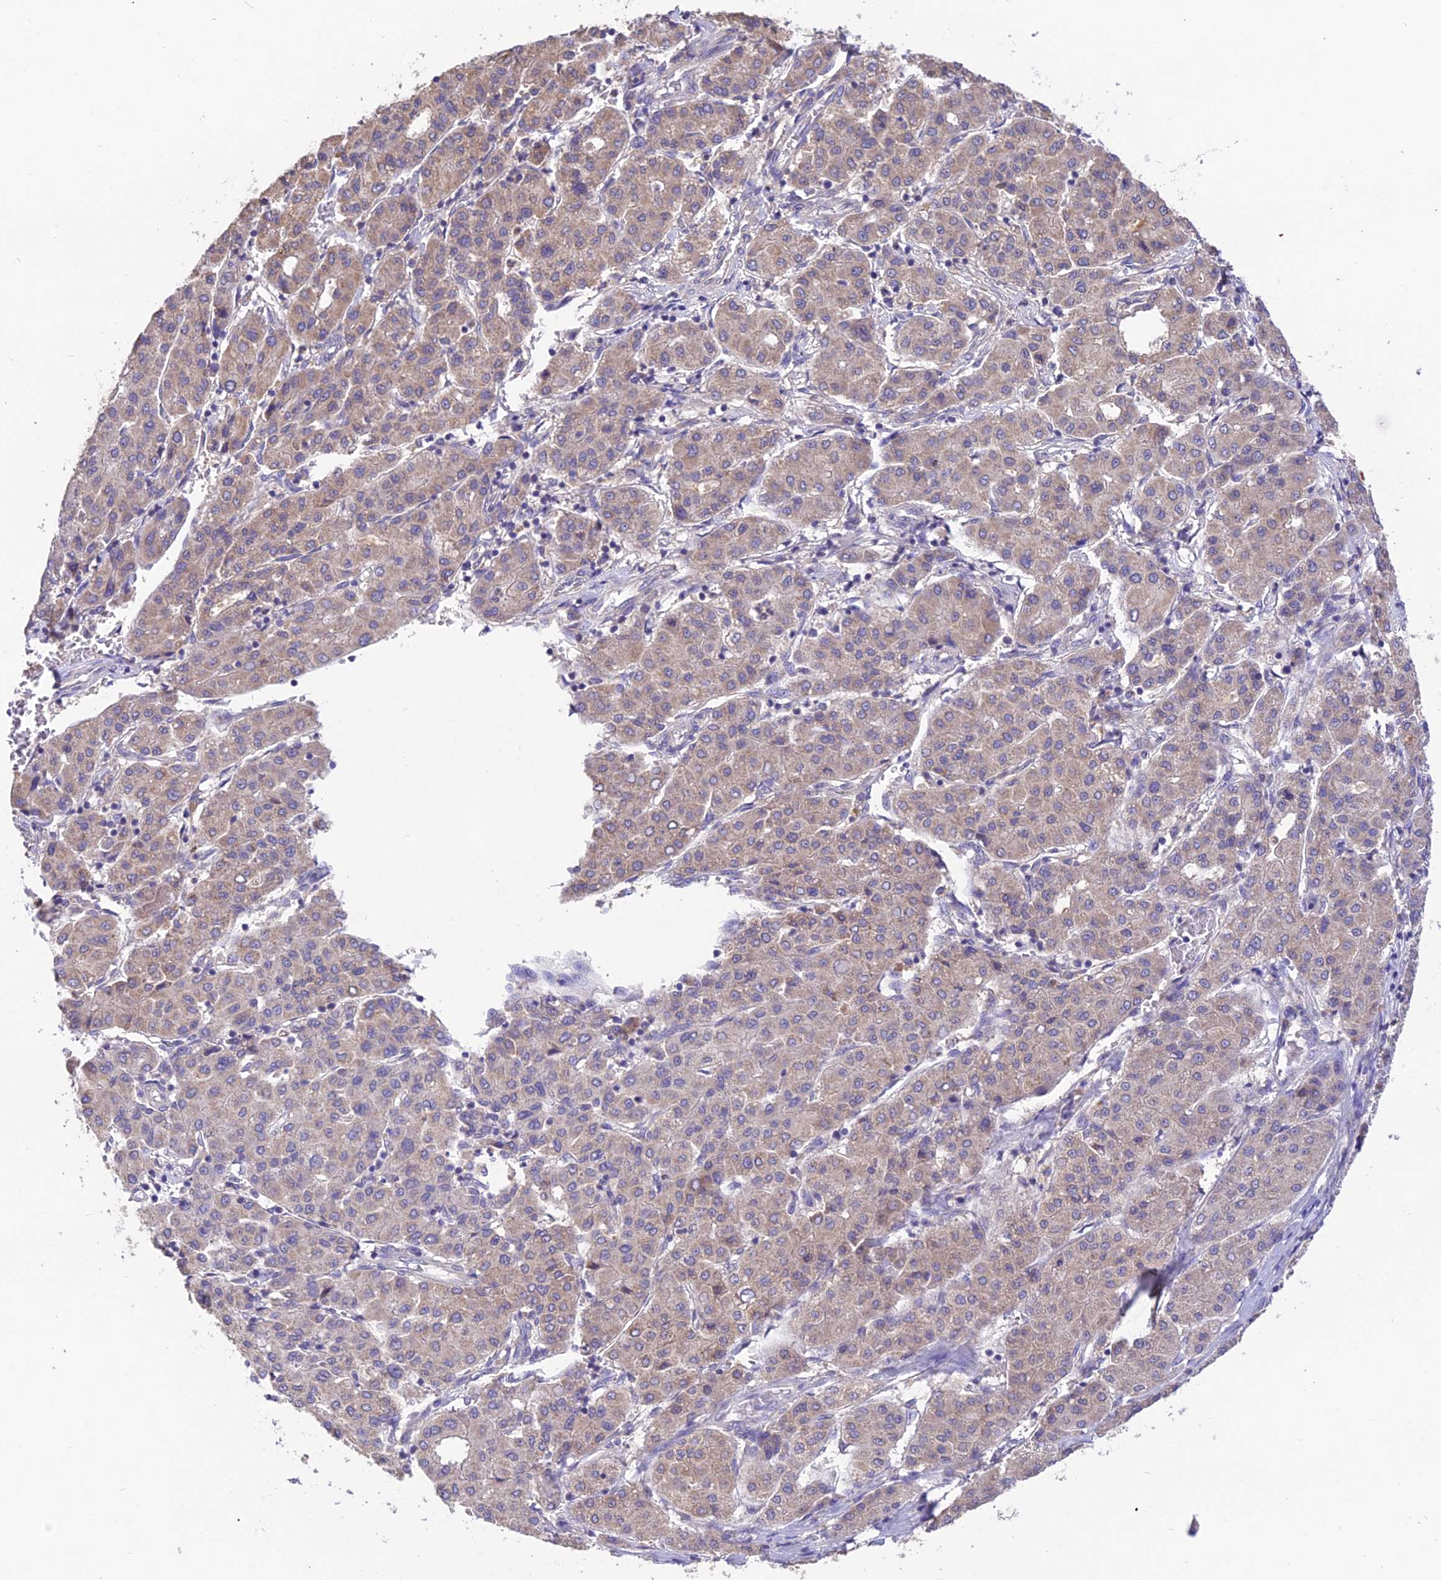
{"staining": {"intensity": "weak", "quantity": ">75%", "location": "cytoplasmic/membranous"}, "tissue": "liver cancer", "cell_type": "Tumor cells", "image_type": "cancer", "snomed": [{"axis": "morphology", "description": "Carcinoma, Hepatocellular, NOS"}, {"axis": "topography", "description": "Liver"}], "caption": "The histopathology image exhibits a brown stain indicating the presence of a protein in the cytoplasmic/membranous of tumor cells in liver hepatocellular carcinoma.", "gene": "PGK1", "patient": {"sex": "male", "age": 65}}